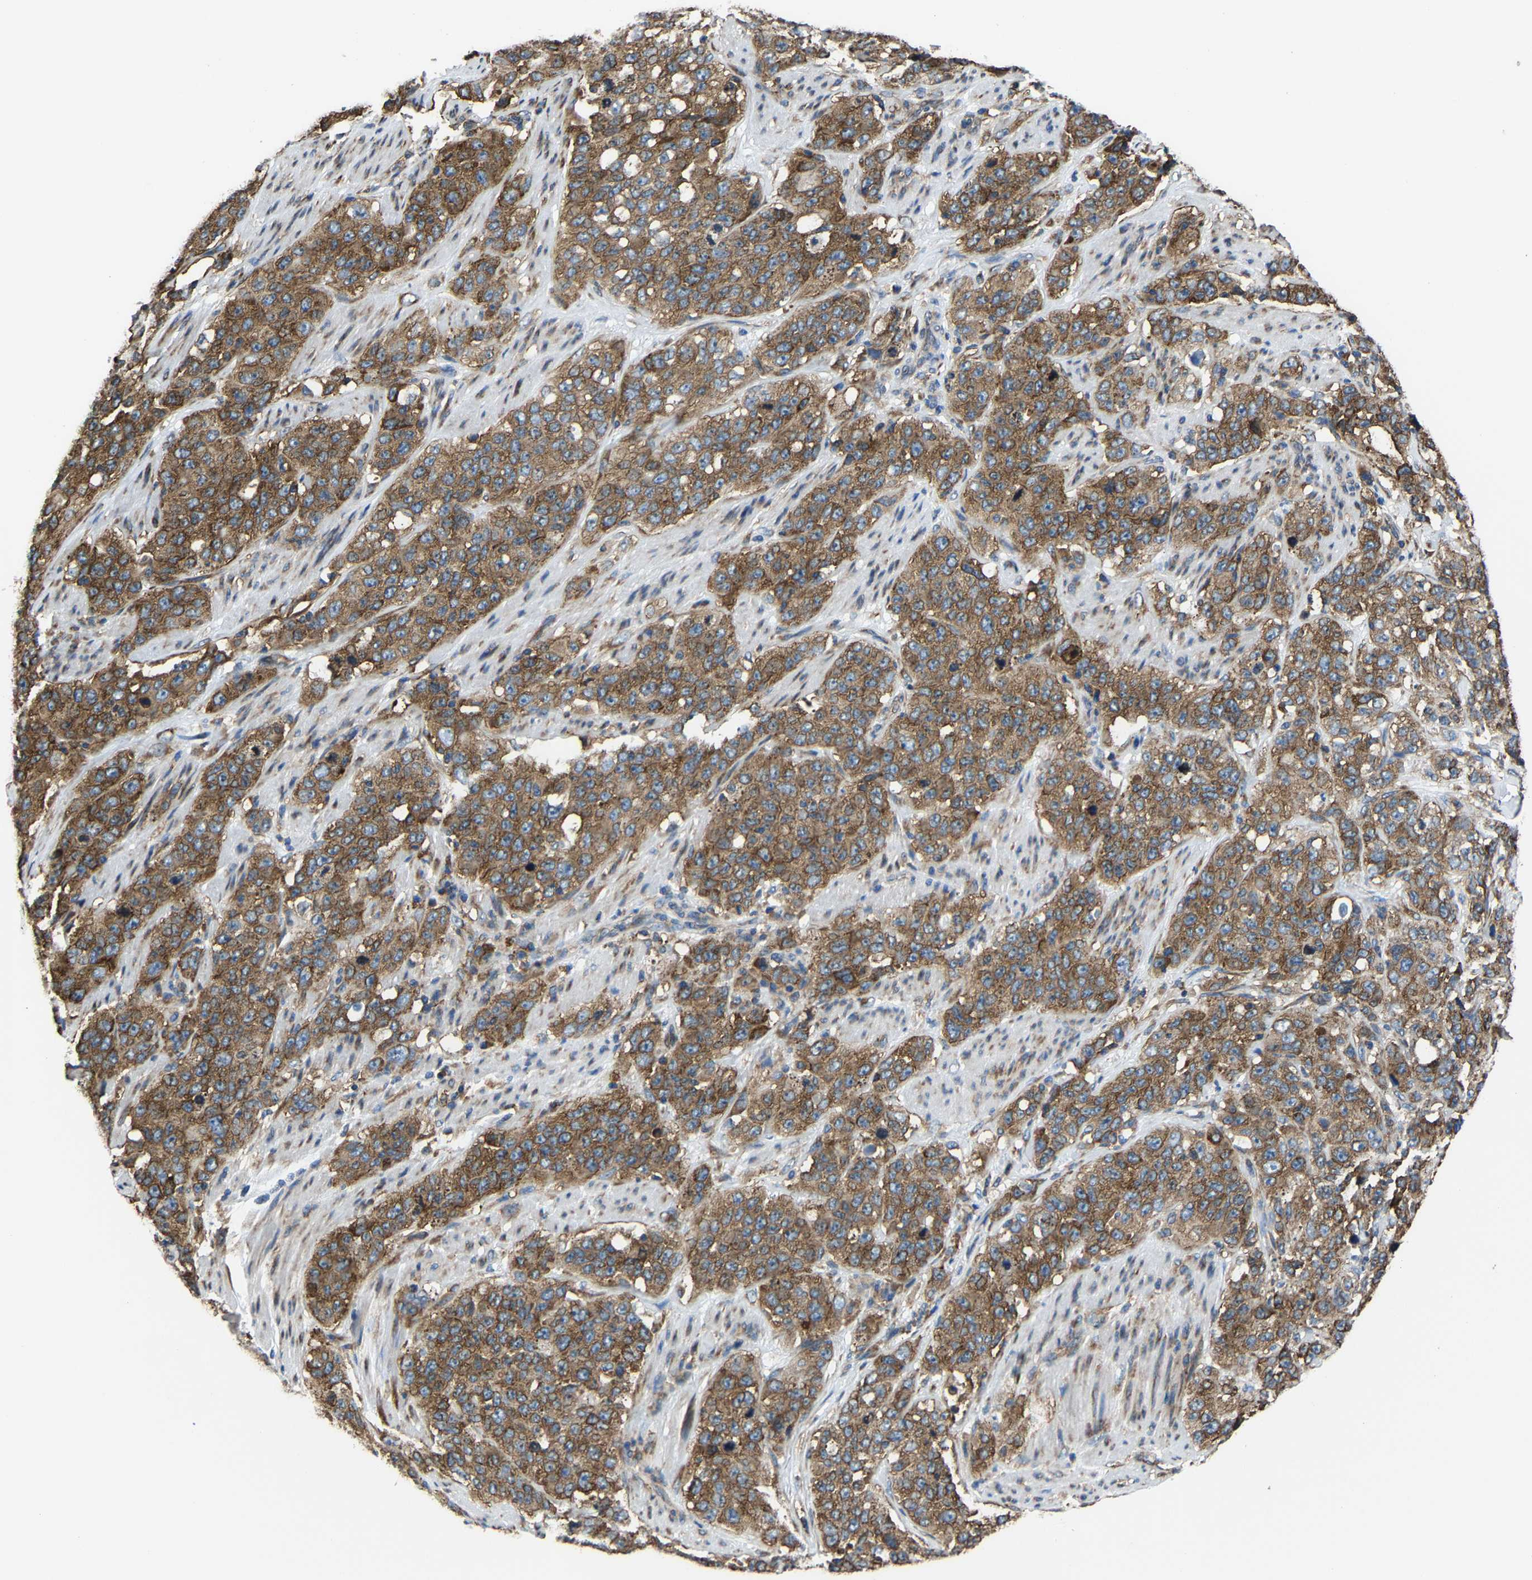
{"staining": {"intensity": "strong", "quantity": ">75%", "location": "cytoplasmic/membranous"}, "tissue": "stomach cancer", "cell_type": "Tumor cells", "image_type": "cancer", "snomed": [{"axis": "morphology", "description": "Adenocarcinoma, NOS"}, {"axis": "topography", "description": "Stomach"}], "caption": "Immunohistochemical staining of human stomach cancer (adenocarcinoma) shows high levels of strong cytoplasmic/membranous positivity in approximately >75% of tumor cells.", "gene": "G3BP2", "patient": {"sex": "male", "age": 48}}